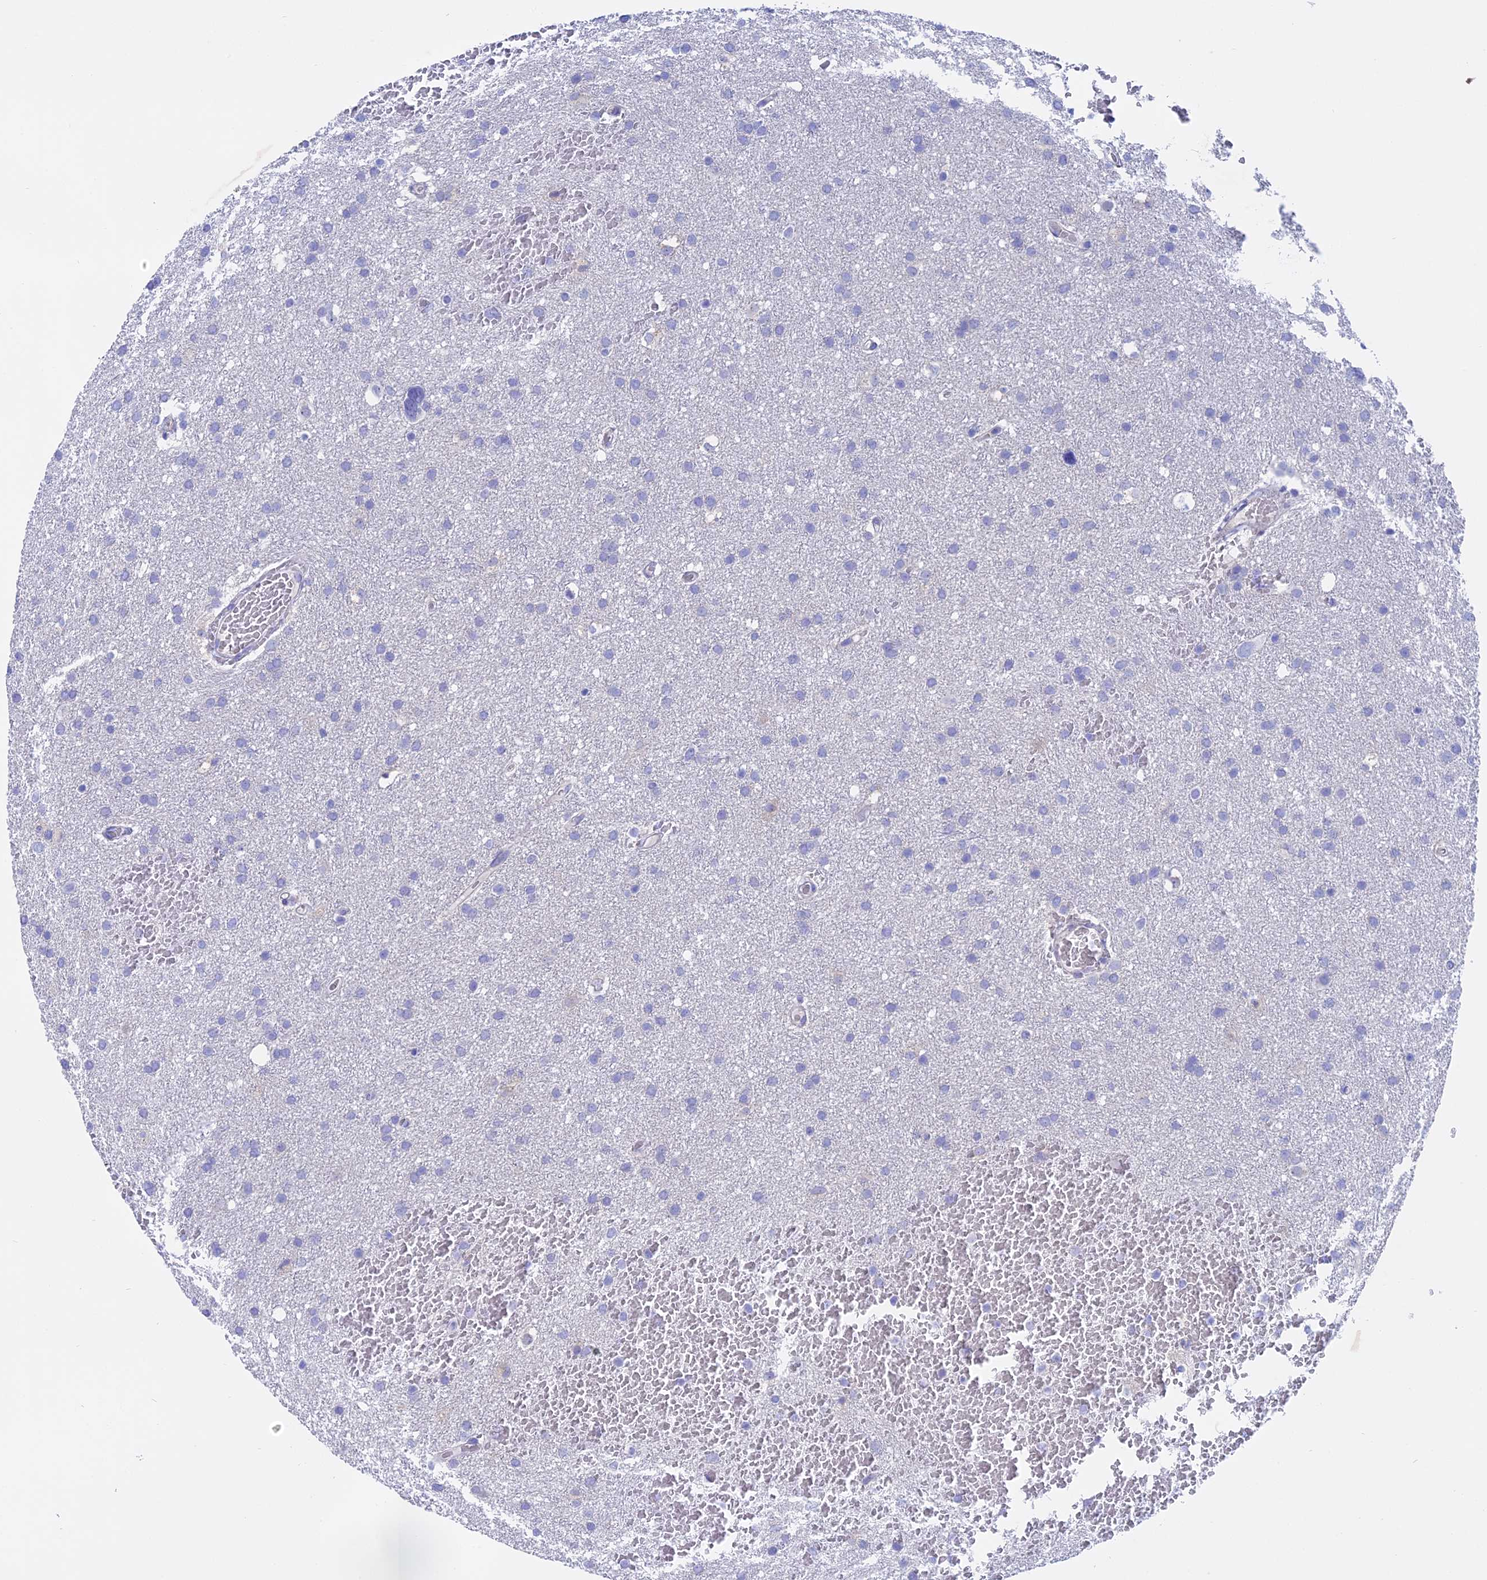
{"staining": {"intensity": "negative", "quantity": "none", "location": "none"}, "tissue": "glioma", "cell_type": "Tumor cells", "image_type": "cancer", "snomed": [{"axis": "morphology", "description": "Glioma, malignant, High grade"}, {"axis": "topography", "description": "Cerebral cortex"}], "caption": "Immunohistochemistry micrograph of glioma stained for a protein (brown), which exhibits no expression in tumor cells. The staining is performed using DAB brown chromogen with nuclei counter-stained in using hematoxylin.", "gene": "GLB1L", "patient": {"sex": "female", "age": 36}}